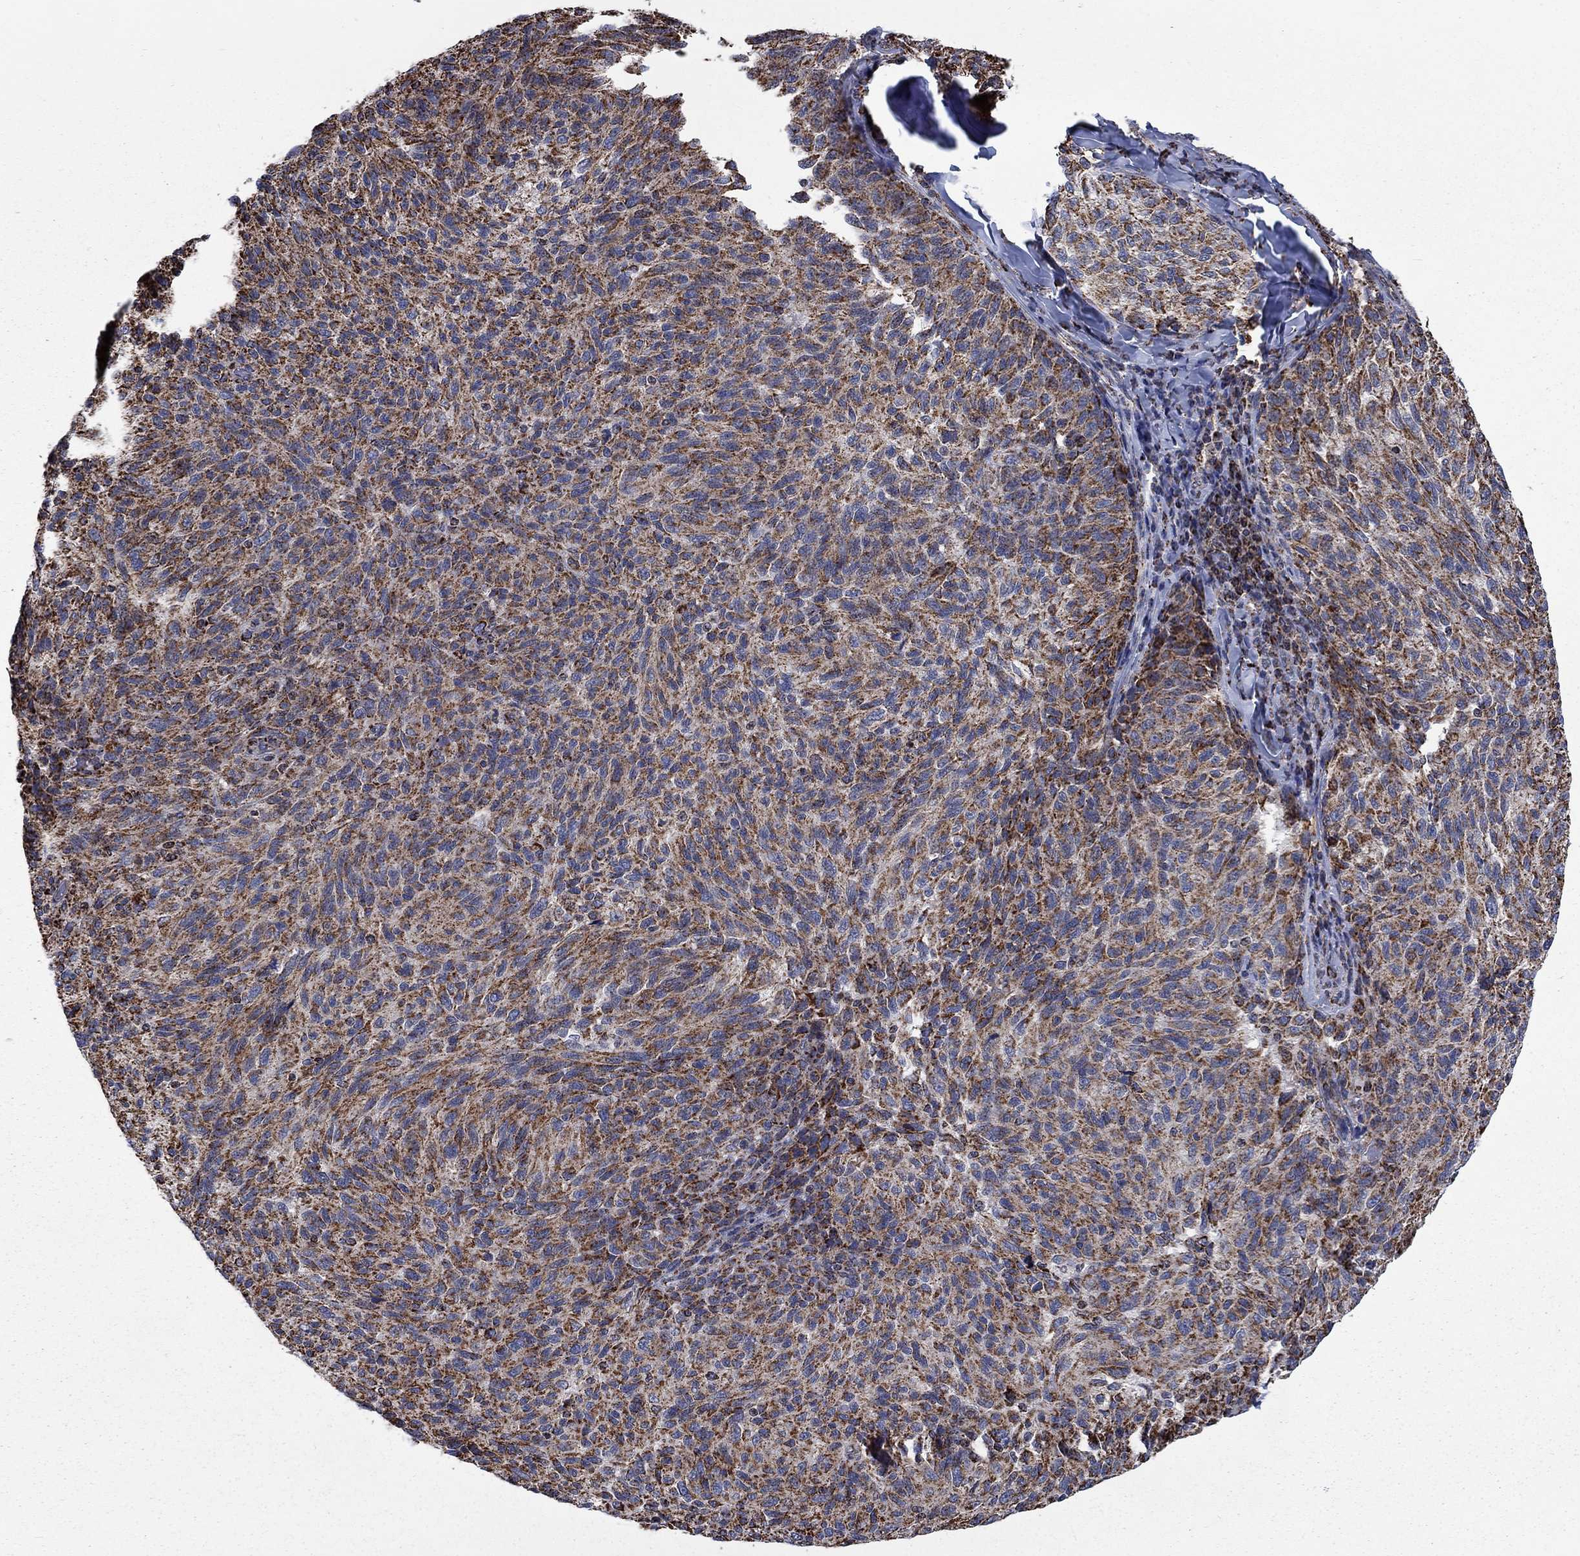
{"staining": {"intensity": "strong", "quantity": ">75%", "location": "cytoplasmic/membranous"}, "tissue": "melanoma", "cell_type": "Tumor cells", "image_type": "cancer", "snomed": [{"axis": "morphology", "description": "Malignant melanoma, NOS"}, {"axis": "topography", "description": "Skin"}], "caption": "Immunohistochemistry photomicrograph of human malignant melanoma stained for a protein (brown), which reveals high levels of strong cytoplasmic/membranous expression in about >75% of tumor cells.", "gene": "MOAP1", "patient": {"sex": "female", "age": 73}}